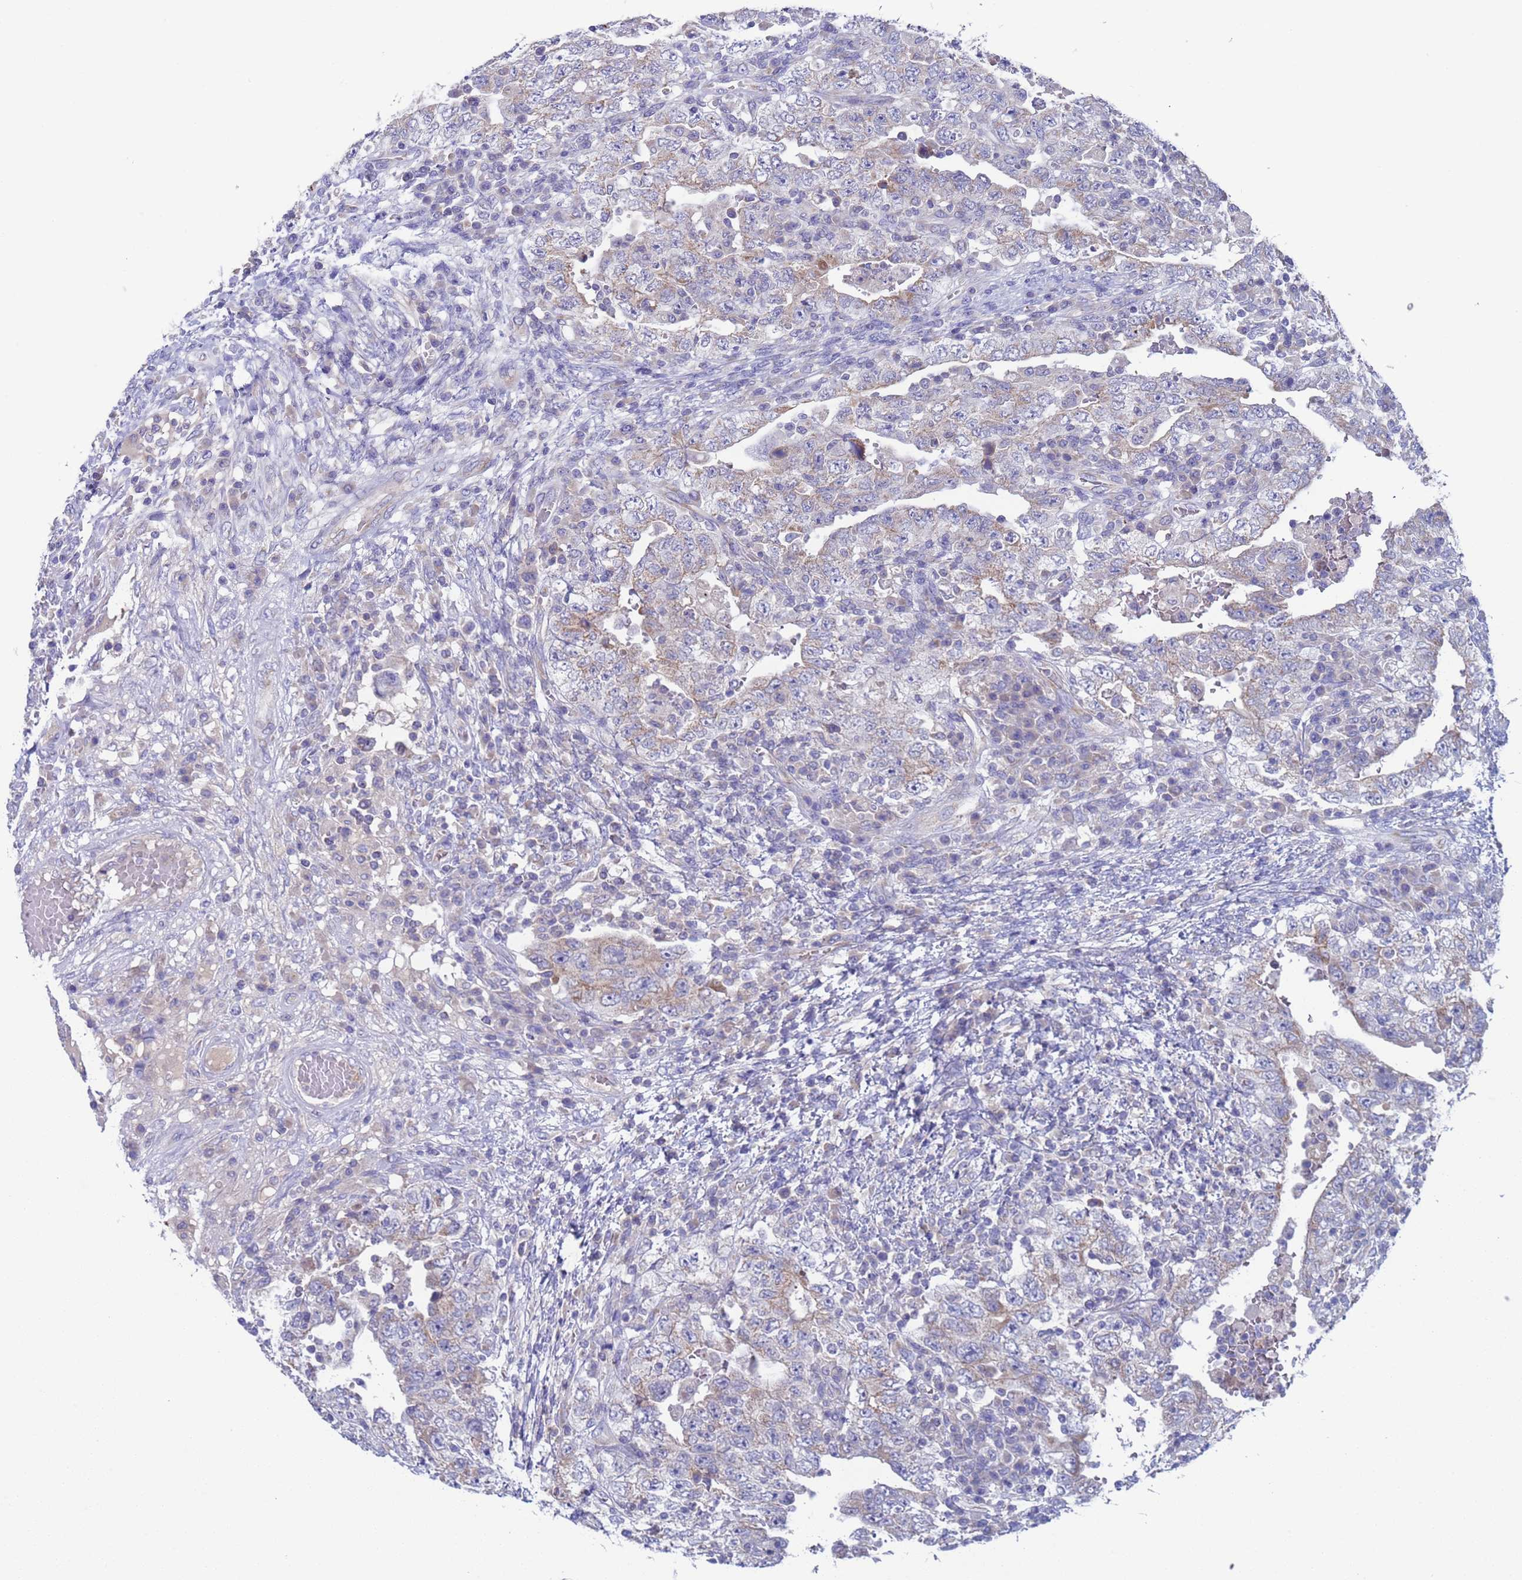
{"staining": {"intensity": "weak", "quantity": "<25%", "location": "cytoplasmic/membranous"}, "tissue": "testis cancer", "cell_type": "Tumor cells", "image_type": "cancer", "snomed": [{"axis": "morphology", "description": "Carcinoma, Embryonal, NOS"}, {"axis": "topography", "description": "Testis"}], "caption": "Testis cancer (embryonal carcinoma) stained for a protein using IHC demonstrates no expression tumor cells.", "gene": "PET117", "patient": {"sex": "male", "age": 26}}